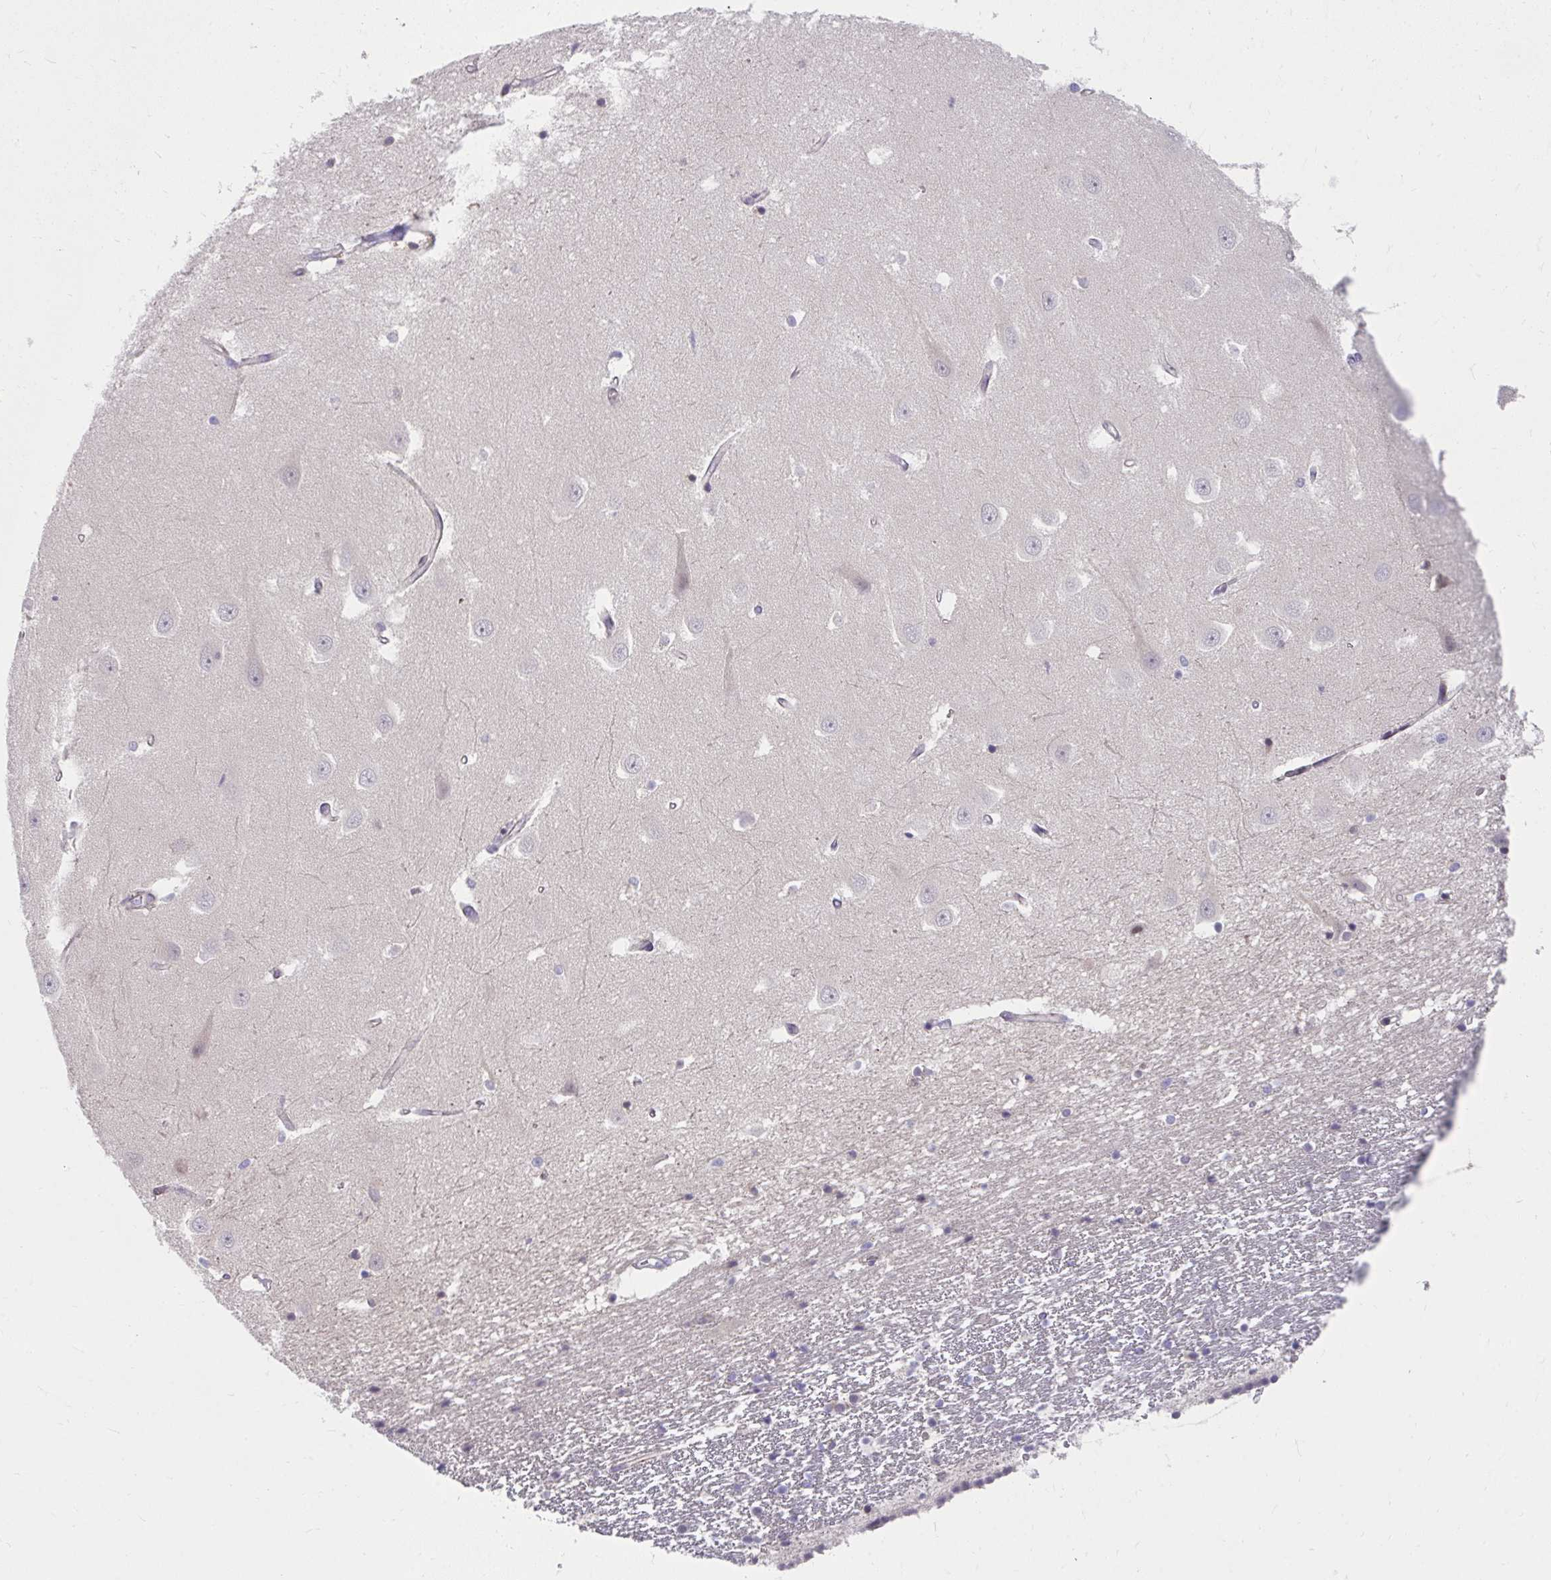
{"staining": {"intensity": "negative", "quantity": "none", "location": "none"}, "tissue": "hippocampus", "cell_type": "Glial cells", "image_type": "normal", "snomed": [{"axis": "morphology", "description": "Normal tissue, NOS"}, {"axis": "topography", "description": "Hippocampus"}], "caption": "Immunohistochemistry image of benign hippocampus: hippocampus stained with DAB shows no significant protein staining in glial cells.", "gene": "SLAMF7", "patient": {"sex": "male", "age": 63}}